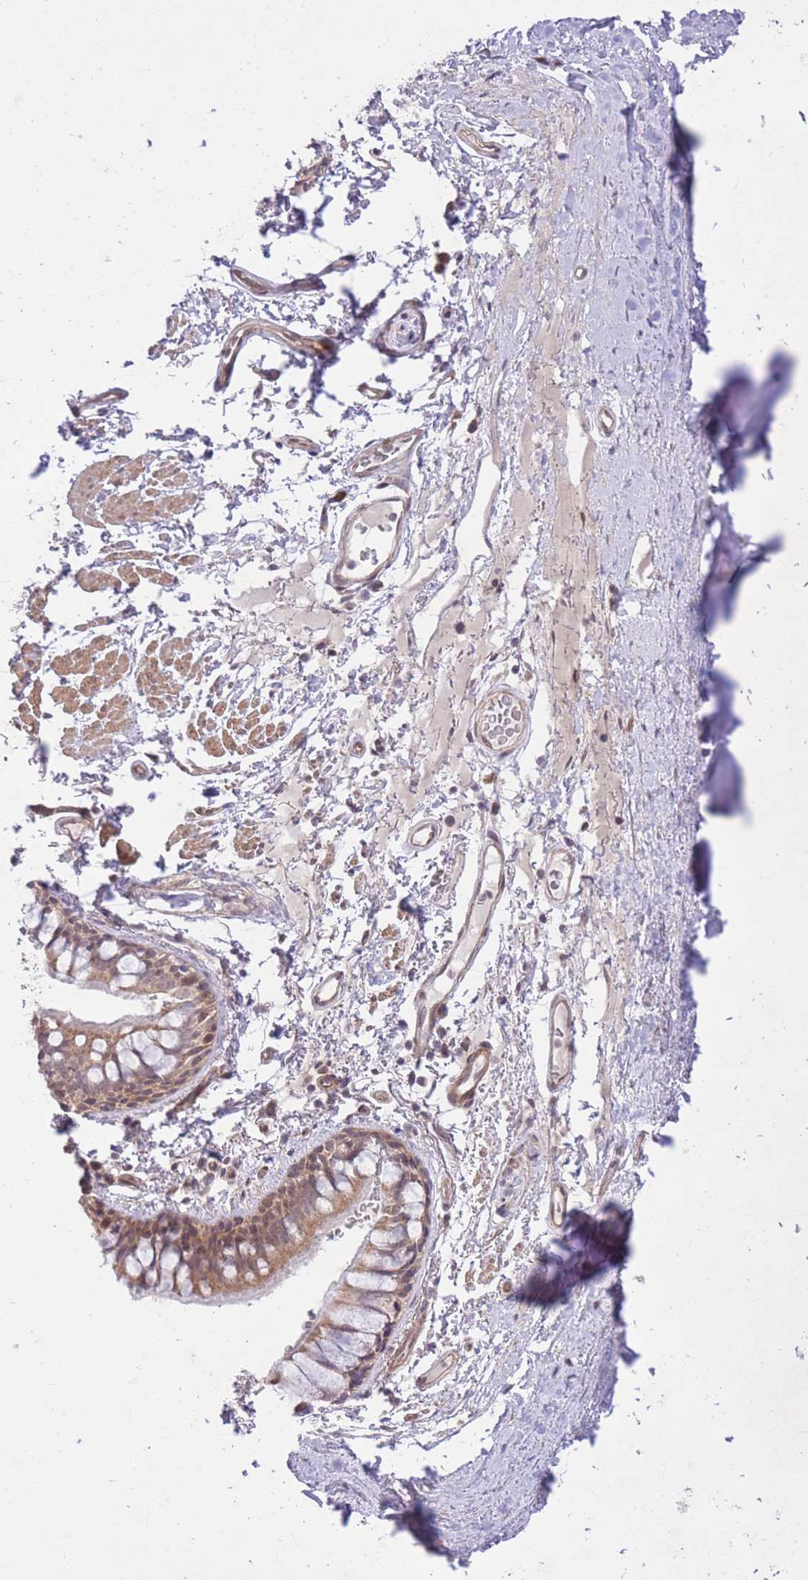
{"staining": {"intensity": "moderate", "quantity": ">75%", "location": "cytoplasmic/membranous,nuclear"}, "tissue": "bronchus", "cell_type": "Respiratory epithelial cells", "image_type": "normal", "snomed": [{"axis": "morphology", "description": "Normal tissue, NOS"}, {"axis": "topography", "description": "Bronchus"}], "caption": "Moderate cytoplasmic/membranous,nuclear protein staining is seen in approximately >75% of respiratory epithelial cells in bronchus.", "gene": "ELOA2", "patient": {"sex": "male", "age": 70}}